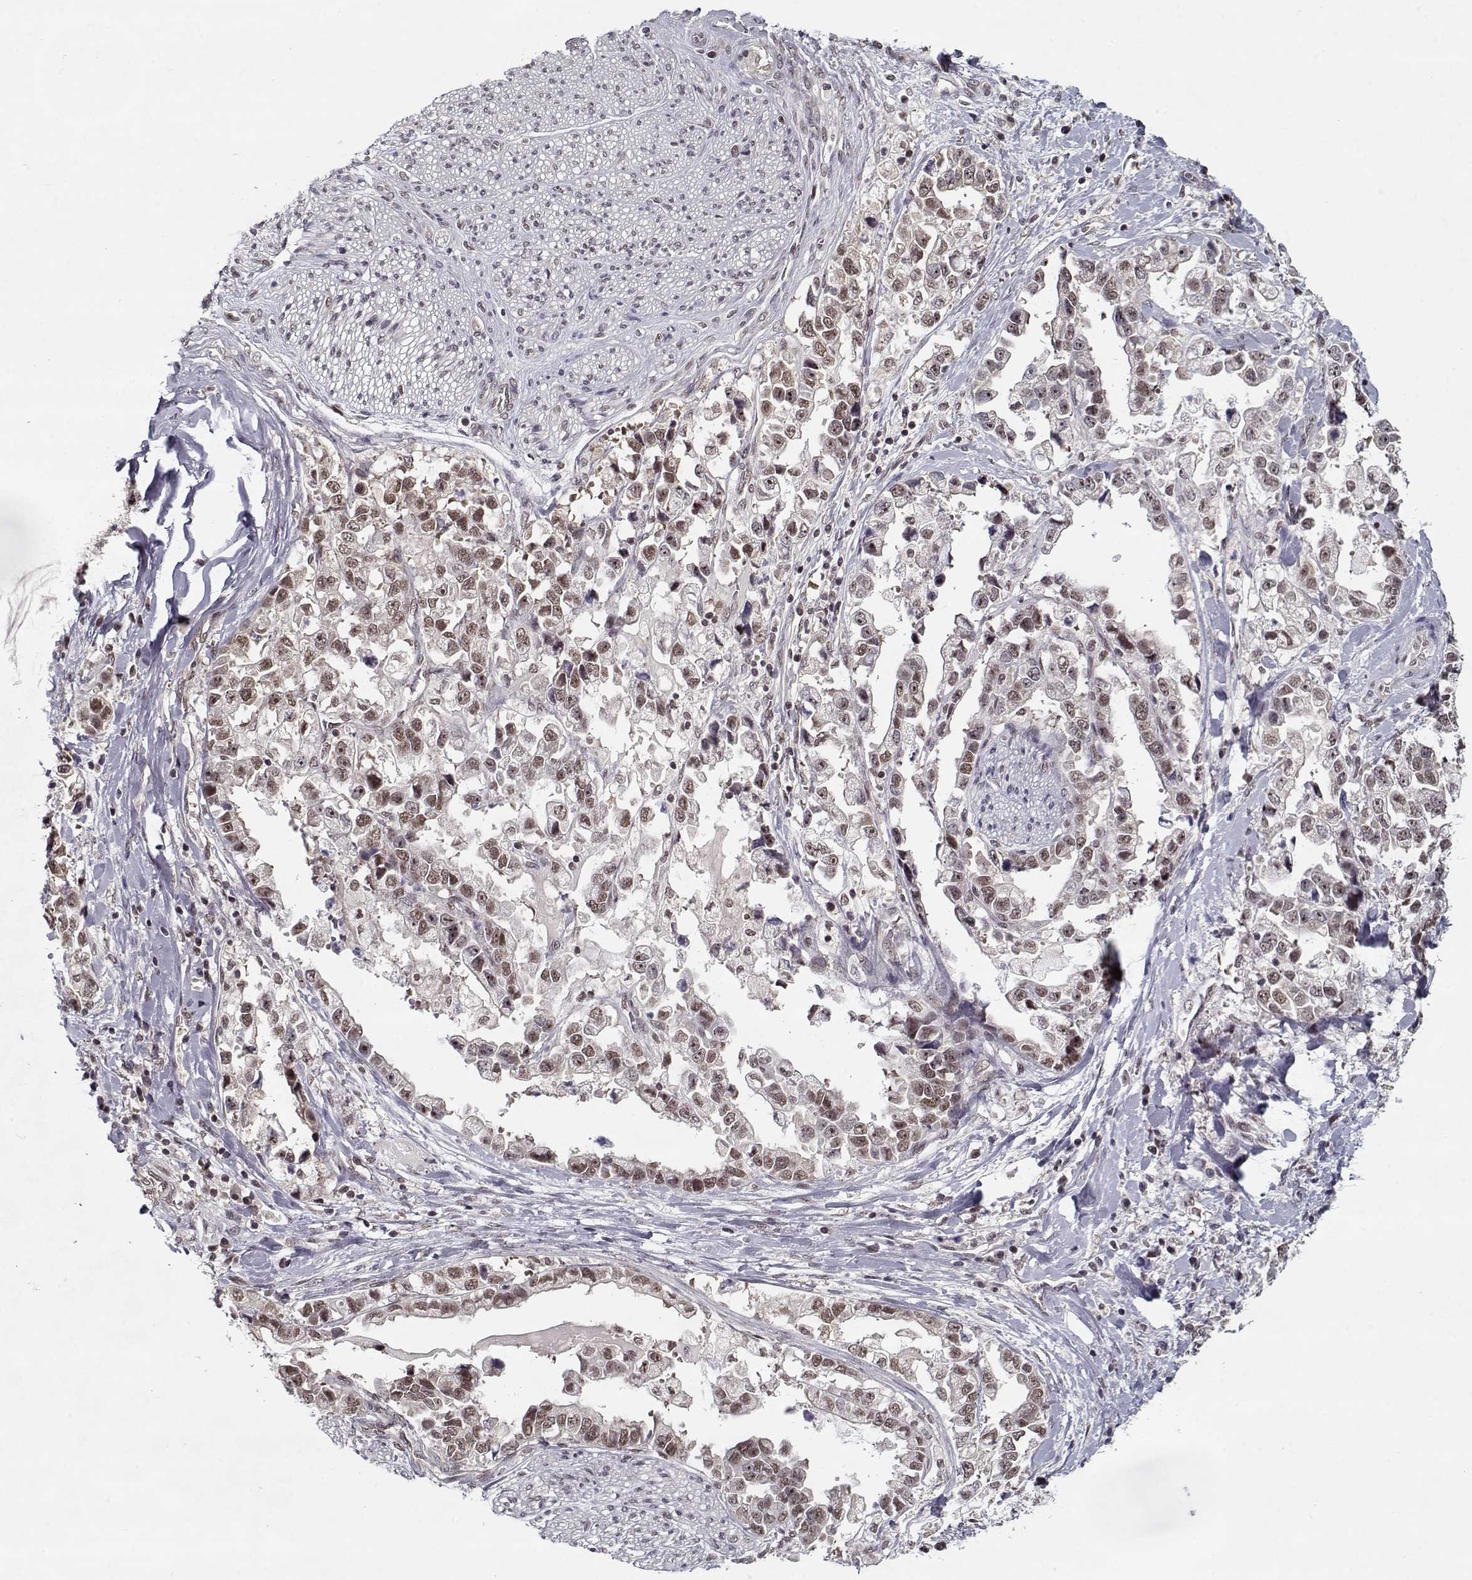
{"staining": {"intensity": "weak", "quantity": ">75%", "location": "nuclear"}, "tissue": "stomach cancer", "cell_type": "Tumor cells", "image_type": "cancer", "snomed": [{"axis": "morphology", "description": "Adenocarcinoma, NOS"}, {"axis": "topography", "description": "Stomach"}], "caption": "Weak nuclear expression is present in approximately >75% of tumor cells in stomach cancer (adenocarcinoma).", "gene": "TESPA1", "patient": {"sex": "male", "age": 59}}